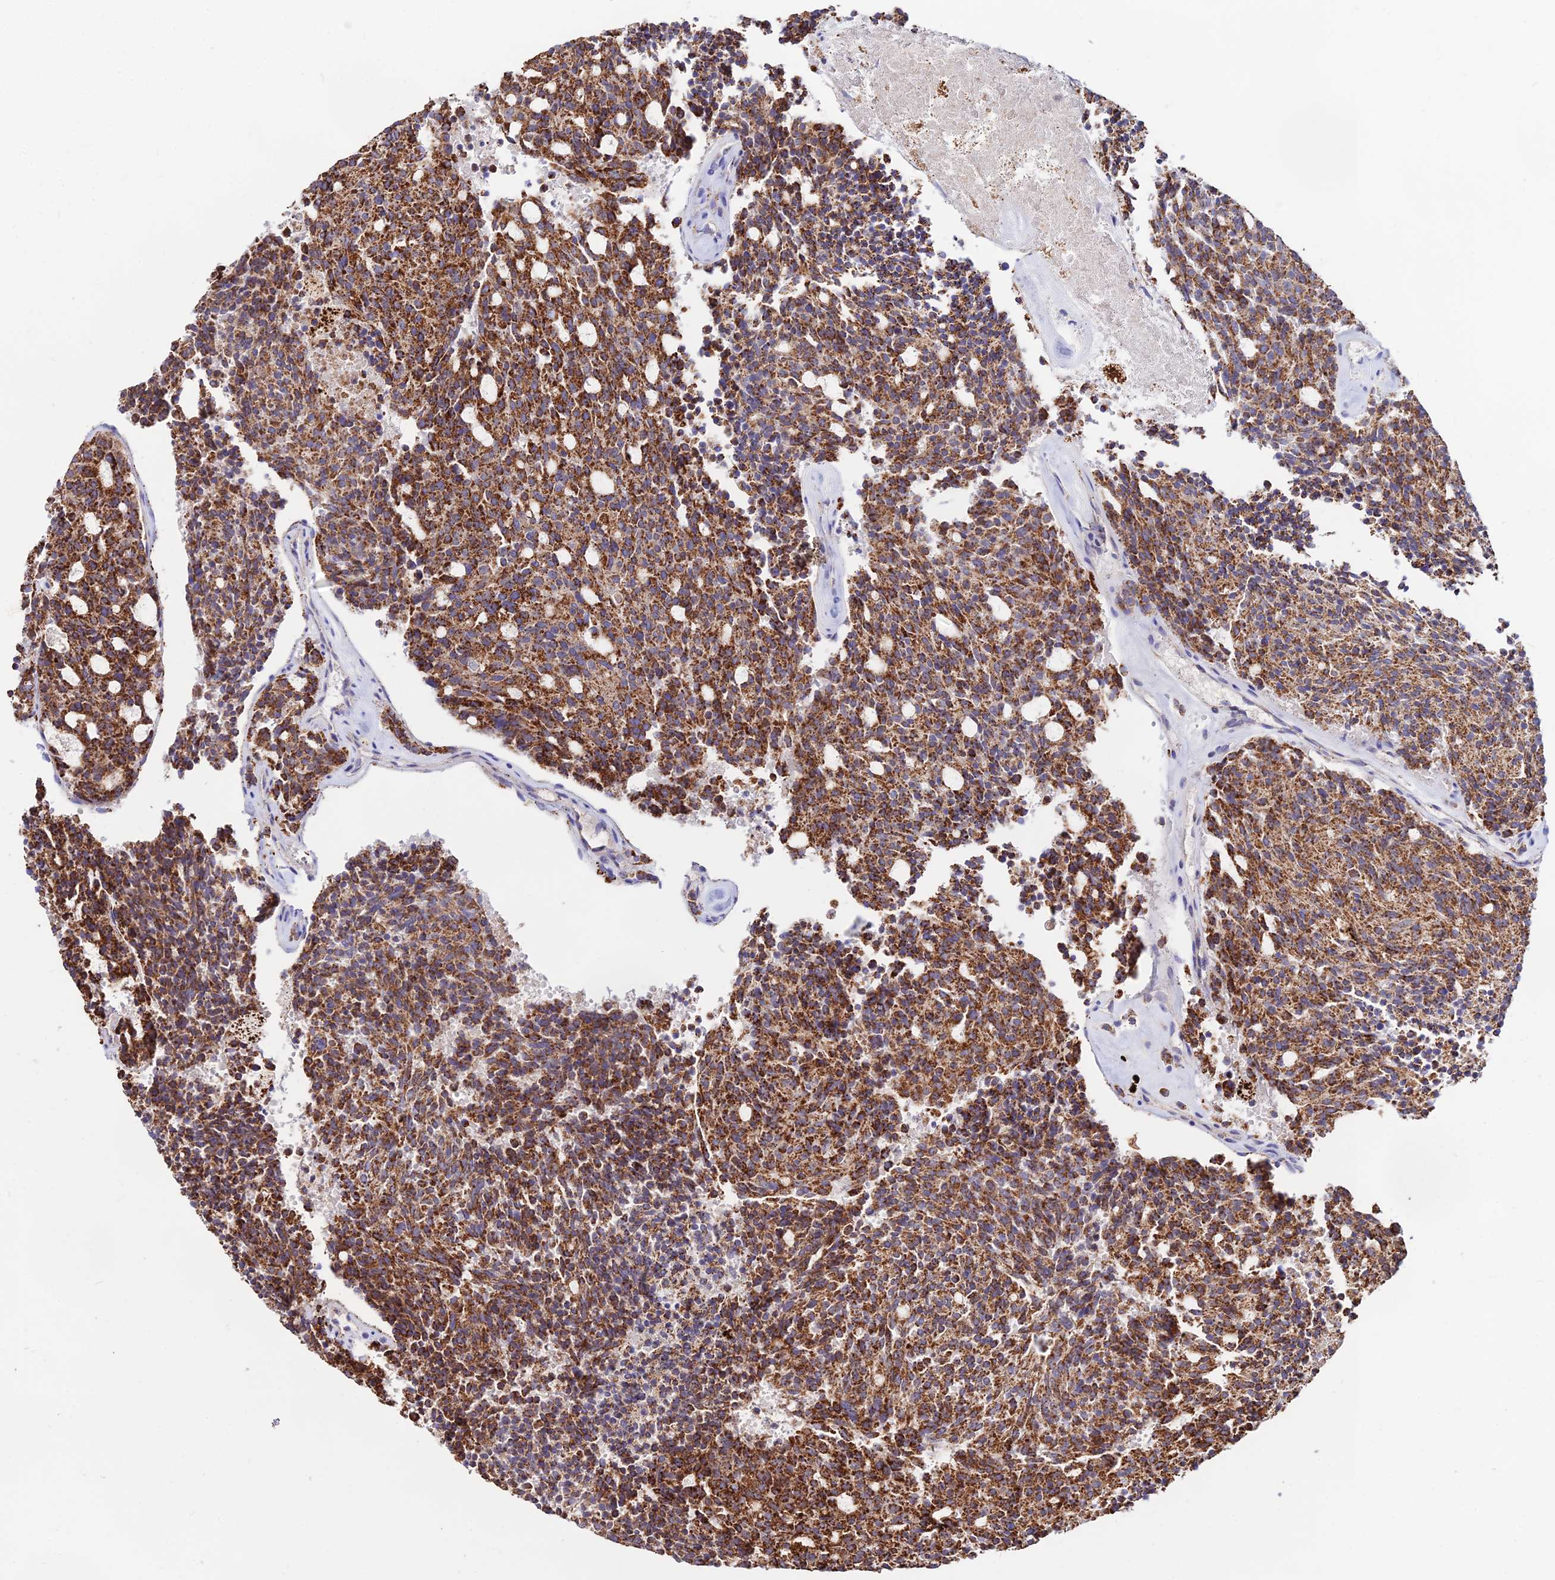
{"staining": {"intensity": "strong", "quantity": ">75%", "location": "cytoplasmic/membranous"}, "tissue": "carcinoid", "cell_type": "Tumor cells", "image_type": "cancer", "snomed": [{"axis": "morphology", "description": "Carcinoid, malignant, NOS"}, {"axis": "topography", "description": "Pancreas"}], "caption": "Tumor cells show strong cytoplasmic/membranous positivity in approximately >75% of cells in carcinoid.", "gene": "PNLIPRP3", "patient": {"sex": "female", "age": 54}}